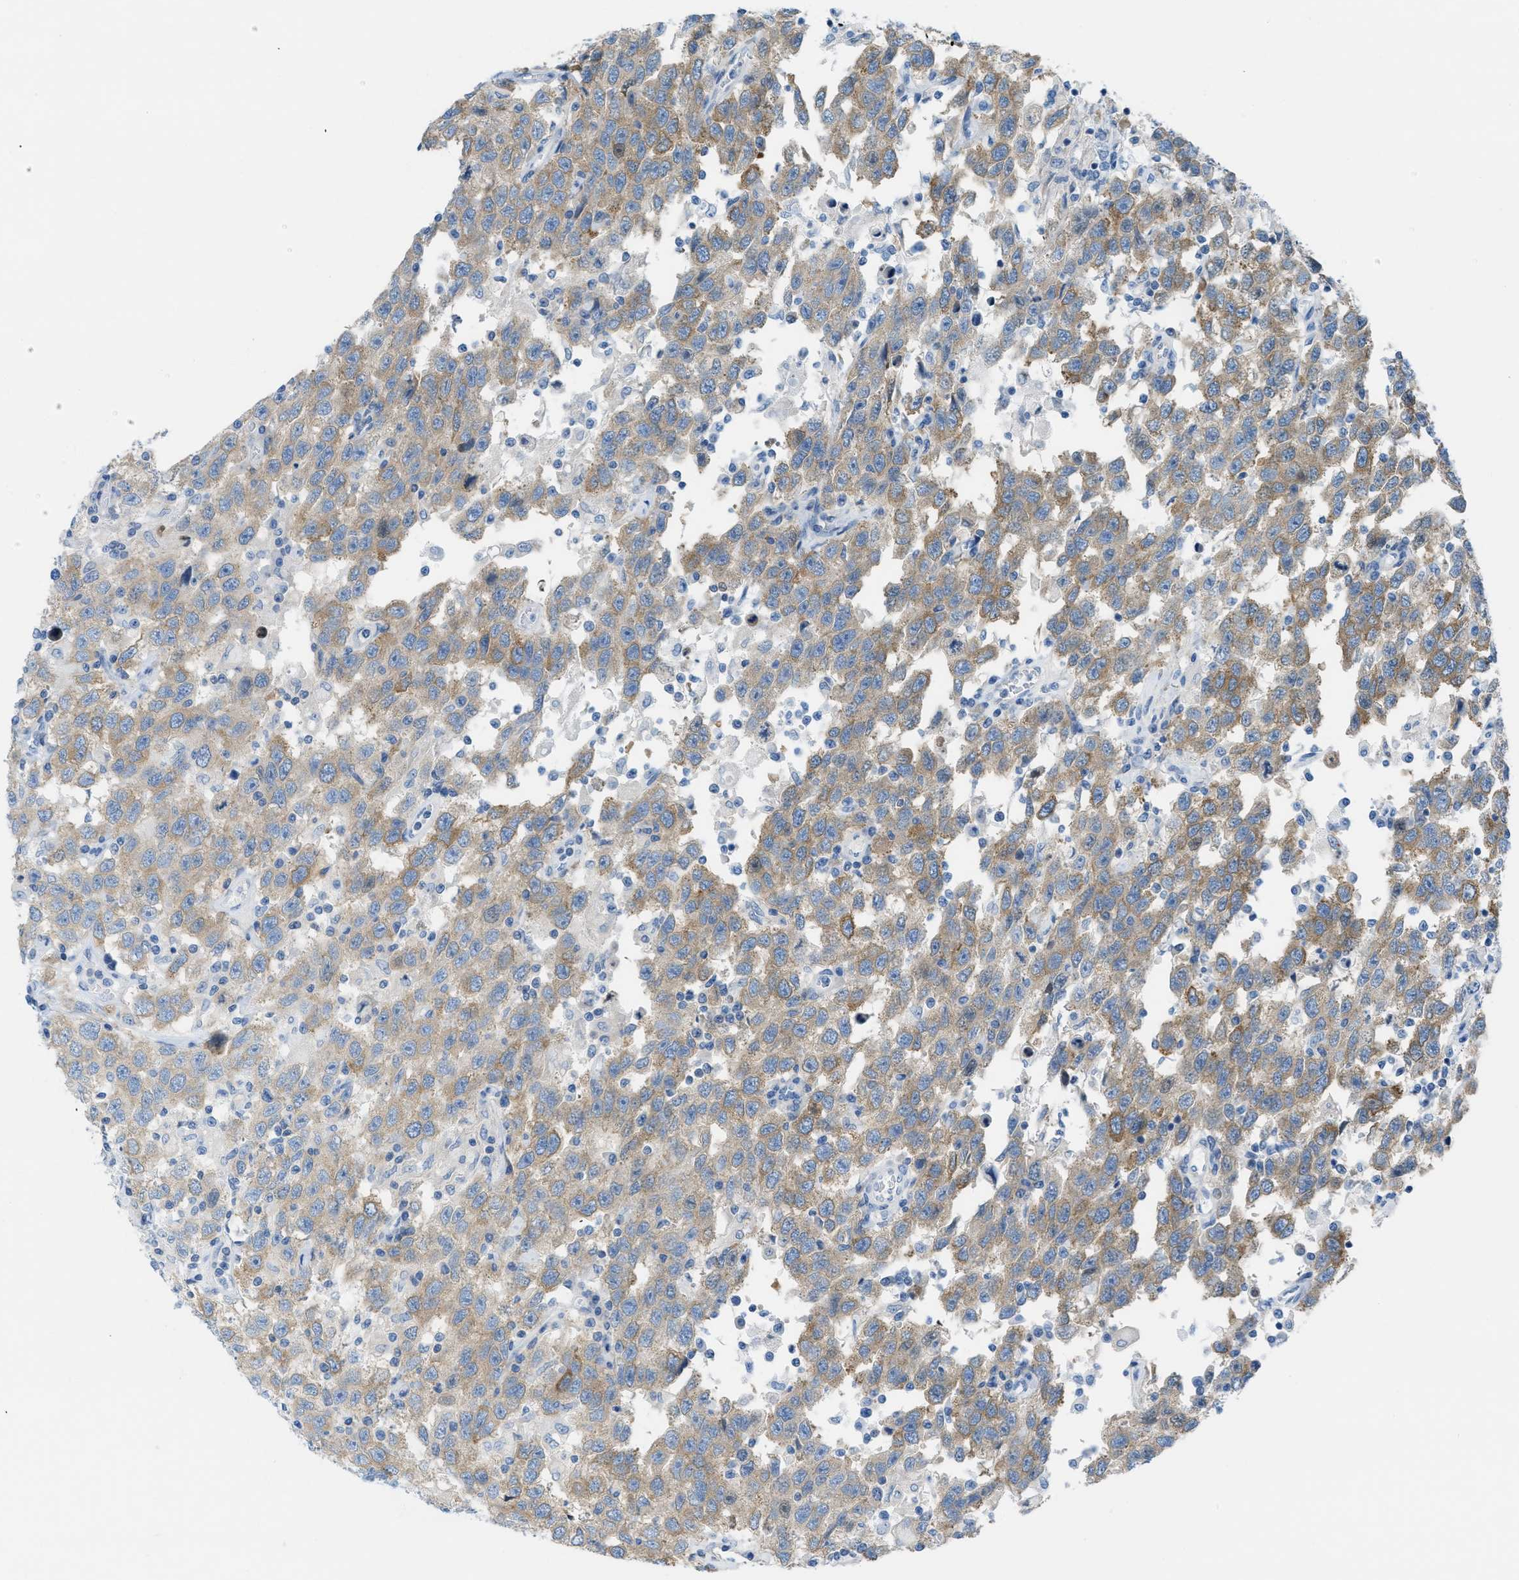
{"staining": {"intensity": "moderate", "quantity": ">75%", "location": "cytoplasmic/membranous"}, "tissue": "testis cancer", "cell_type": "Tumor cells", "image_type": "cancer", "snomed": [{"axis": "morphology", "description": "Seminoma, NOS"}, {"axis": "topography", "description": "Testis"}], "caption": "Immunohistochemistry (IHC) photomicrograph of neoplastic tissue: human testis cancer stained using immunohistochemistry (IHC) displays medium levels of moderate protein expression localized specifically in the cytoplasmic/membranous of tumor cells, appearing as a cytoplasmic/membranous brown color.", "gene": "ASGR1", "patient": {"sex": "male", "age": 41}}